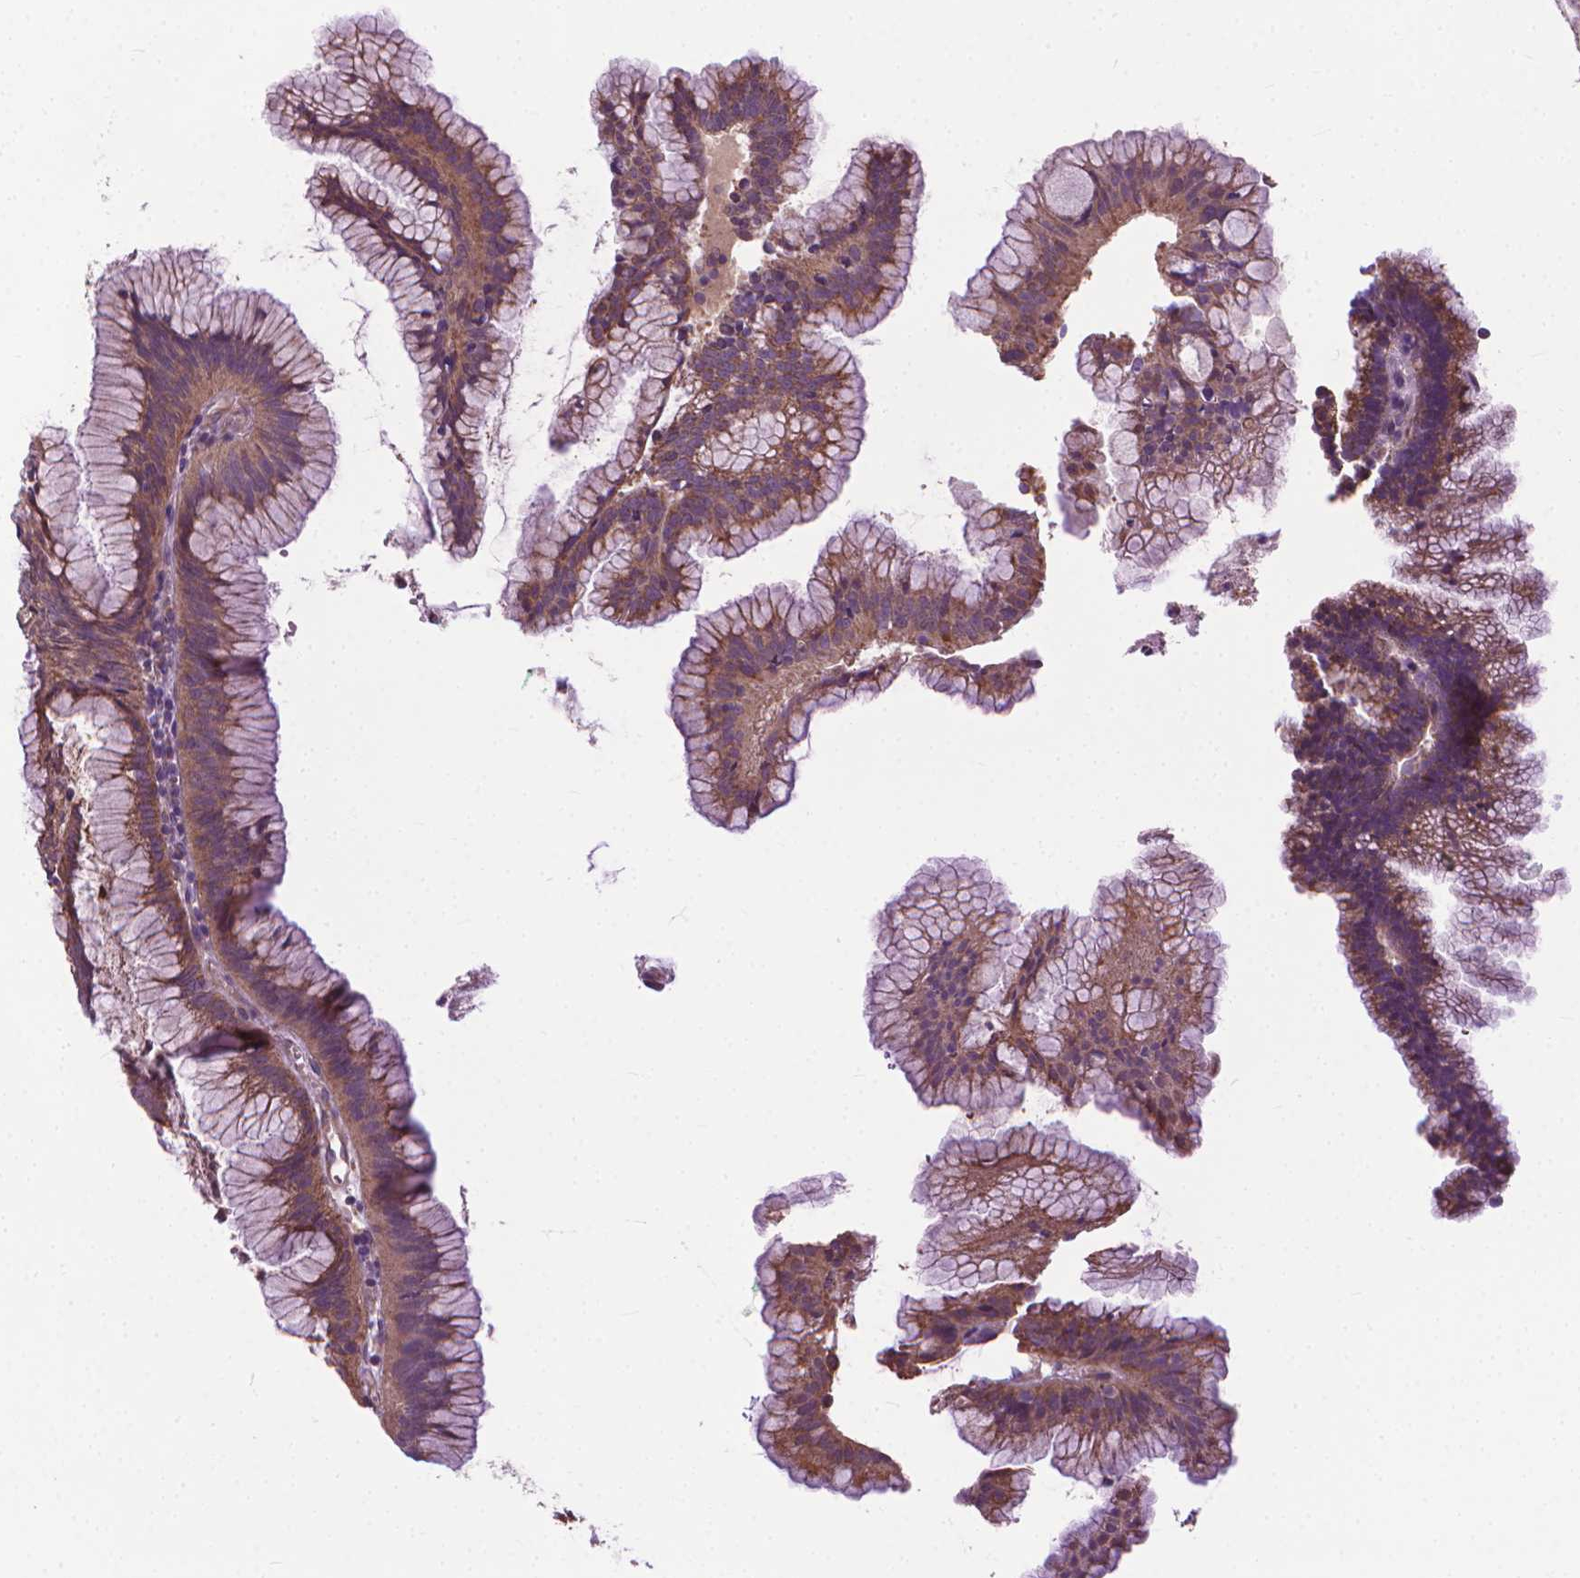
{"staining": {"intensity": "moderate", "quantity": ">75%", "location": "cytoplasmic/membranous"}, "tissue": "colorectal cancer", "cell_type": "Tumor cells", "image_type": "cancer", "snomed": [{"axis": "morphology", "description": "Adenocarcinoma, NOS"}, {"axis": "topography", "description": "Colon"}], "caption": "IHC image of neoplastic tissue: human adenocarcinoma (colorectal) stained using immunohistochemistry shows medium levels of moderate protein expression localized specifically in the cytoplasmic/membranous of tumor cells, appearing as a cytoplasmic/membranous brown color.", "gene": "NUDT1", "patient": {"sex": "female", "age": 78}}